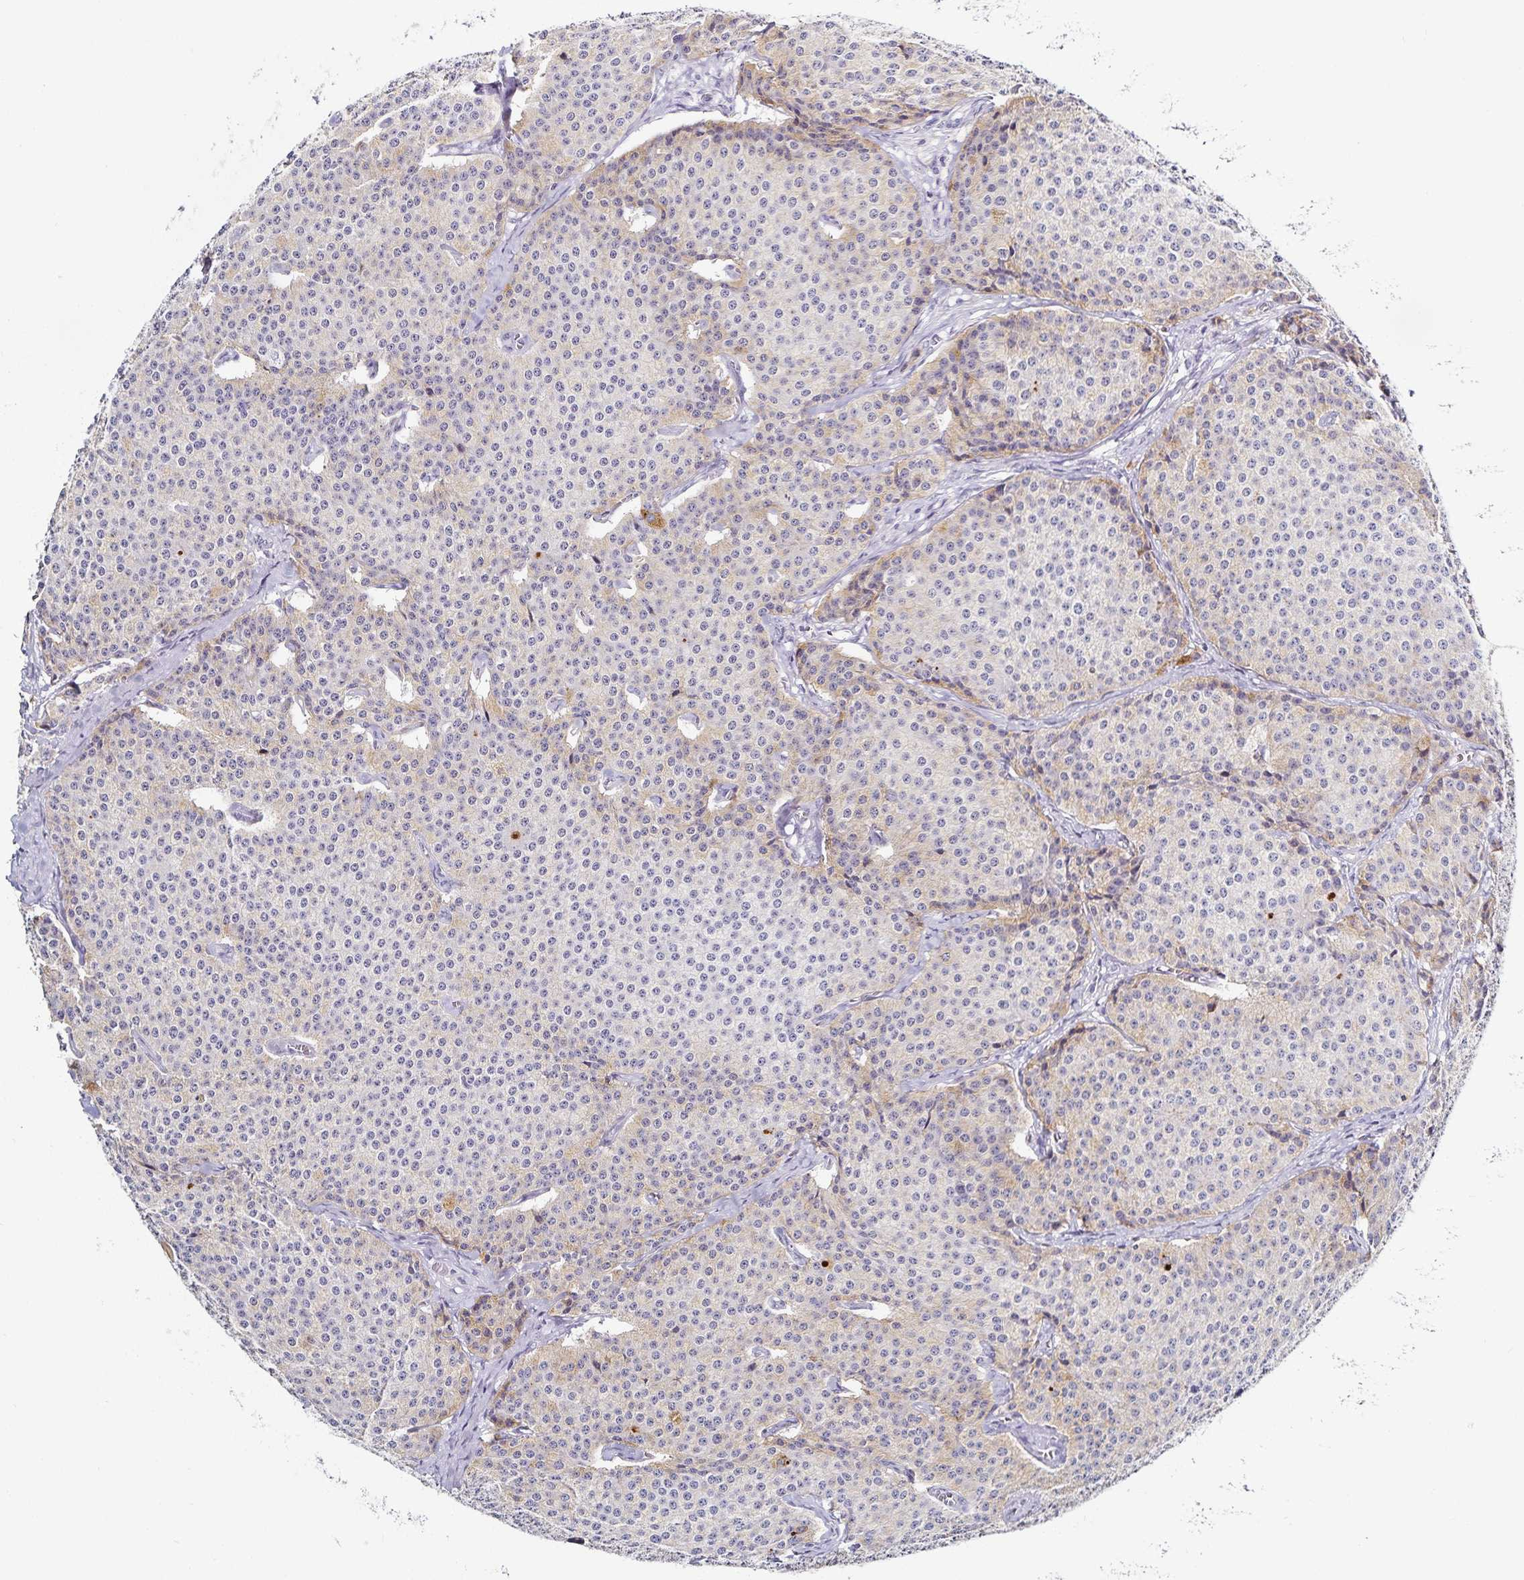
{"staining": {"intensity": "weak", "quantity": "25%-75%", "location": "cytoplasmic/membranous"}, "tissue": "carcinoid", "cell_type": "Tumor cells", "image_type": "cancer", "snomed": [{"axis": "morphology", "description": "Carcinoid, malignant, NOS"}, {"axis": "topography", "description": "Small intestine"}], "caption": "The histopathology image demonstrates staining of malignant carcinoid, revealing weak cytoplasmic/membranous protein staining (brown color) within tumor cells.", "gene": "TTR", "patient": {"sex": "female", "age": 64}}